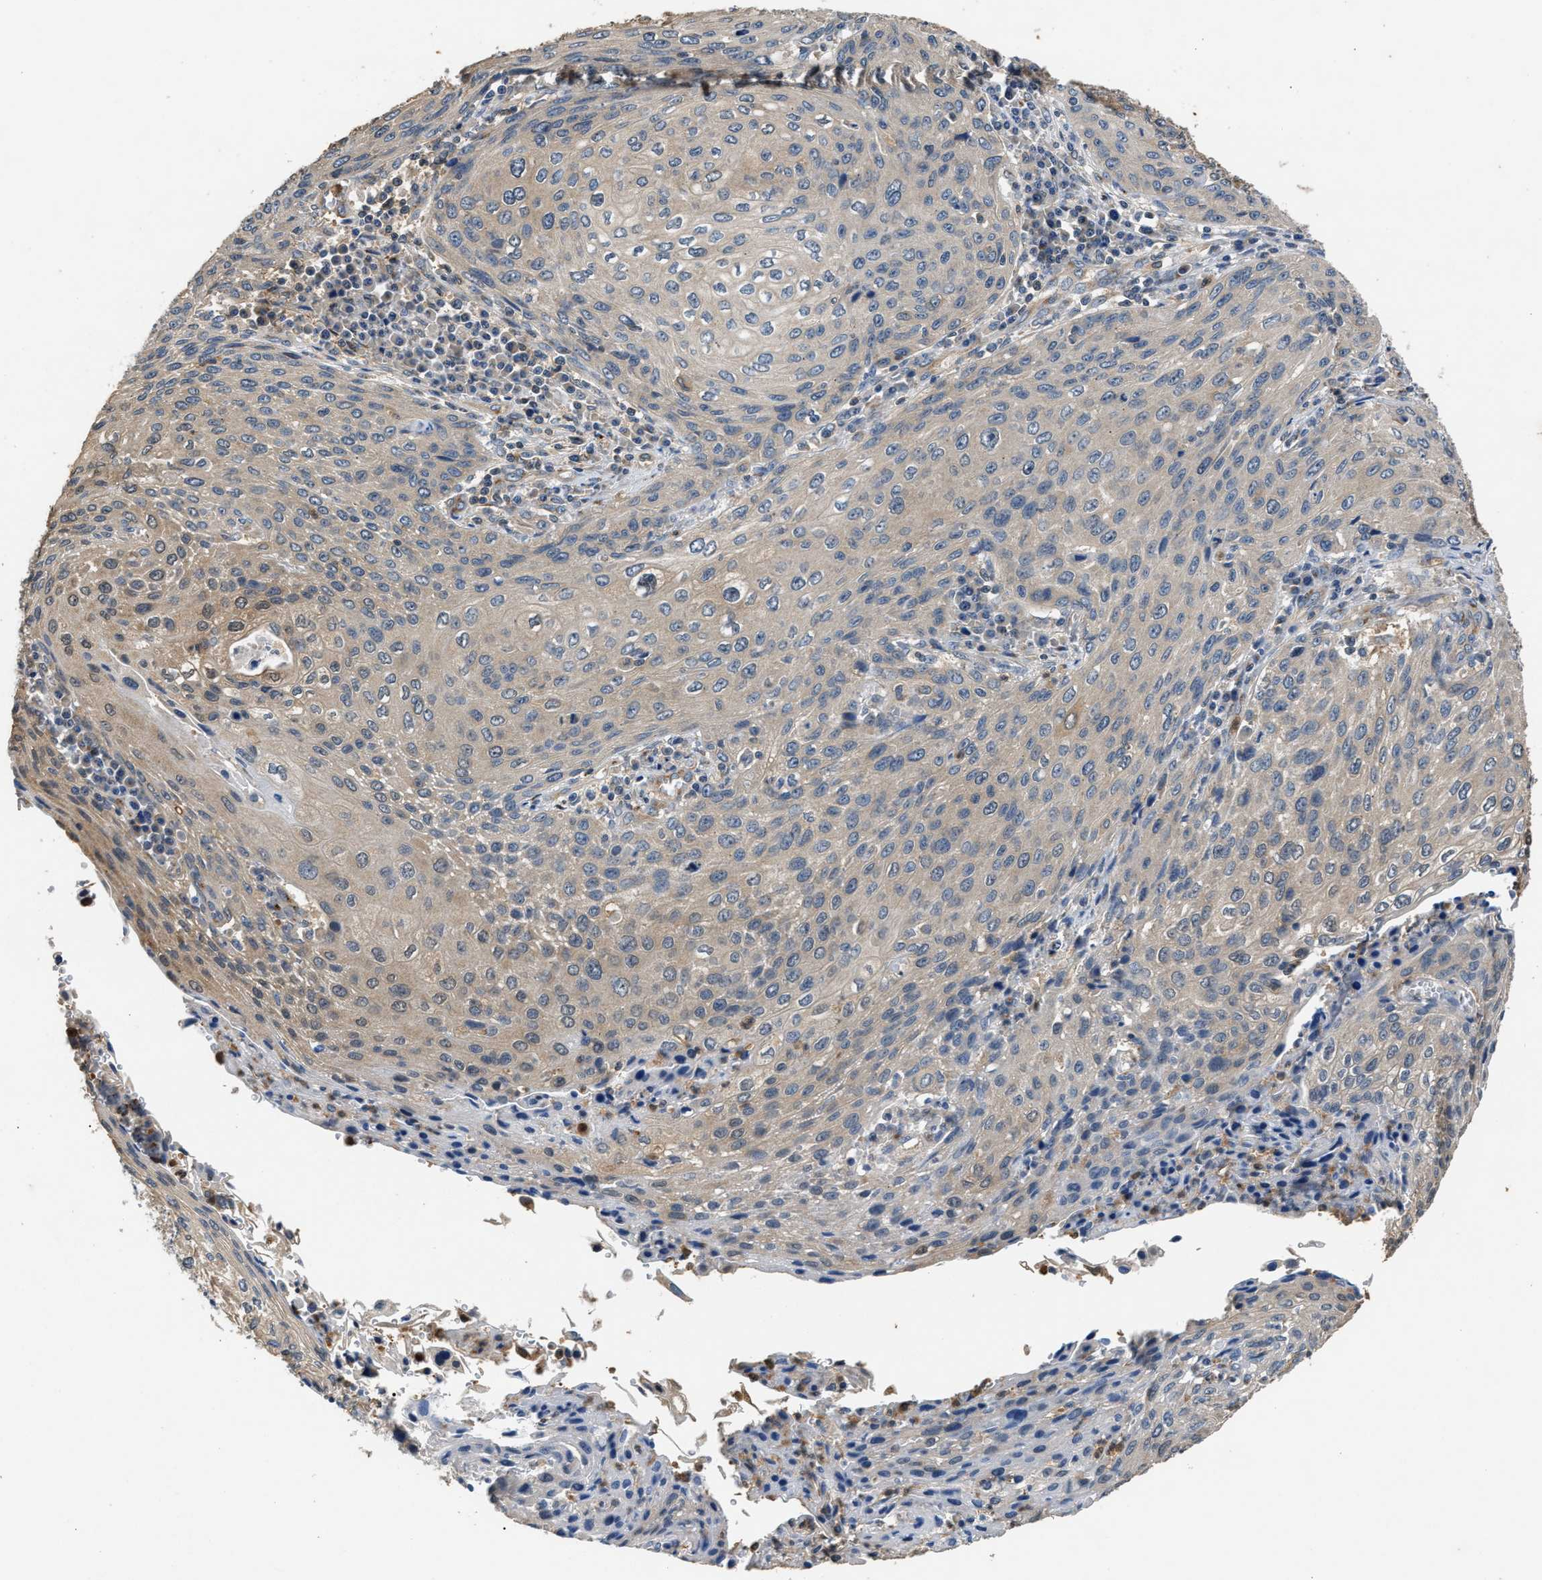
{"staining": {"intensity": "weak", "quantity": "<25%", "location": "cytoplasmic/membranous"}, "tissue": "cervical cancer", "cell_type": "Tumor cells", "image_type": "cancer", "snomed": [{"axis": "morphology", "description": "Squamous cell carcinoma, NOS"}, {"axis": "topography", "description": "Cervix"}], "caption": "A micrograph of human cervical squamous cell carcinoma is negative for staining in tumor cells.", "gene": "CHUK", "patient": {"sex": "female", "age": 32}}